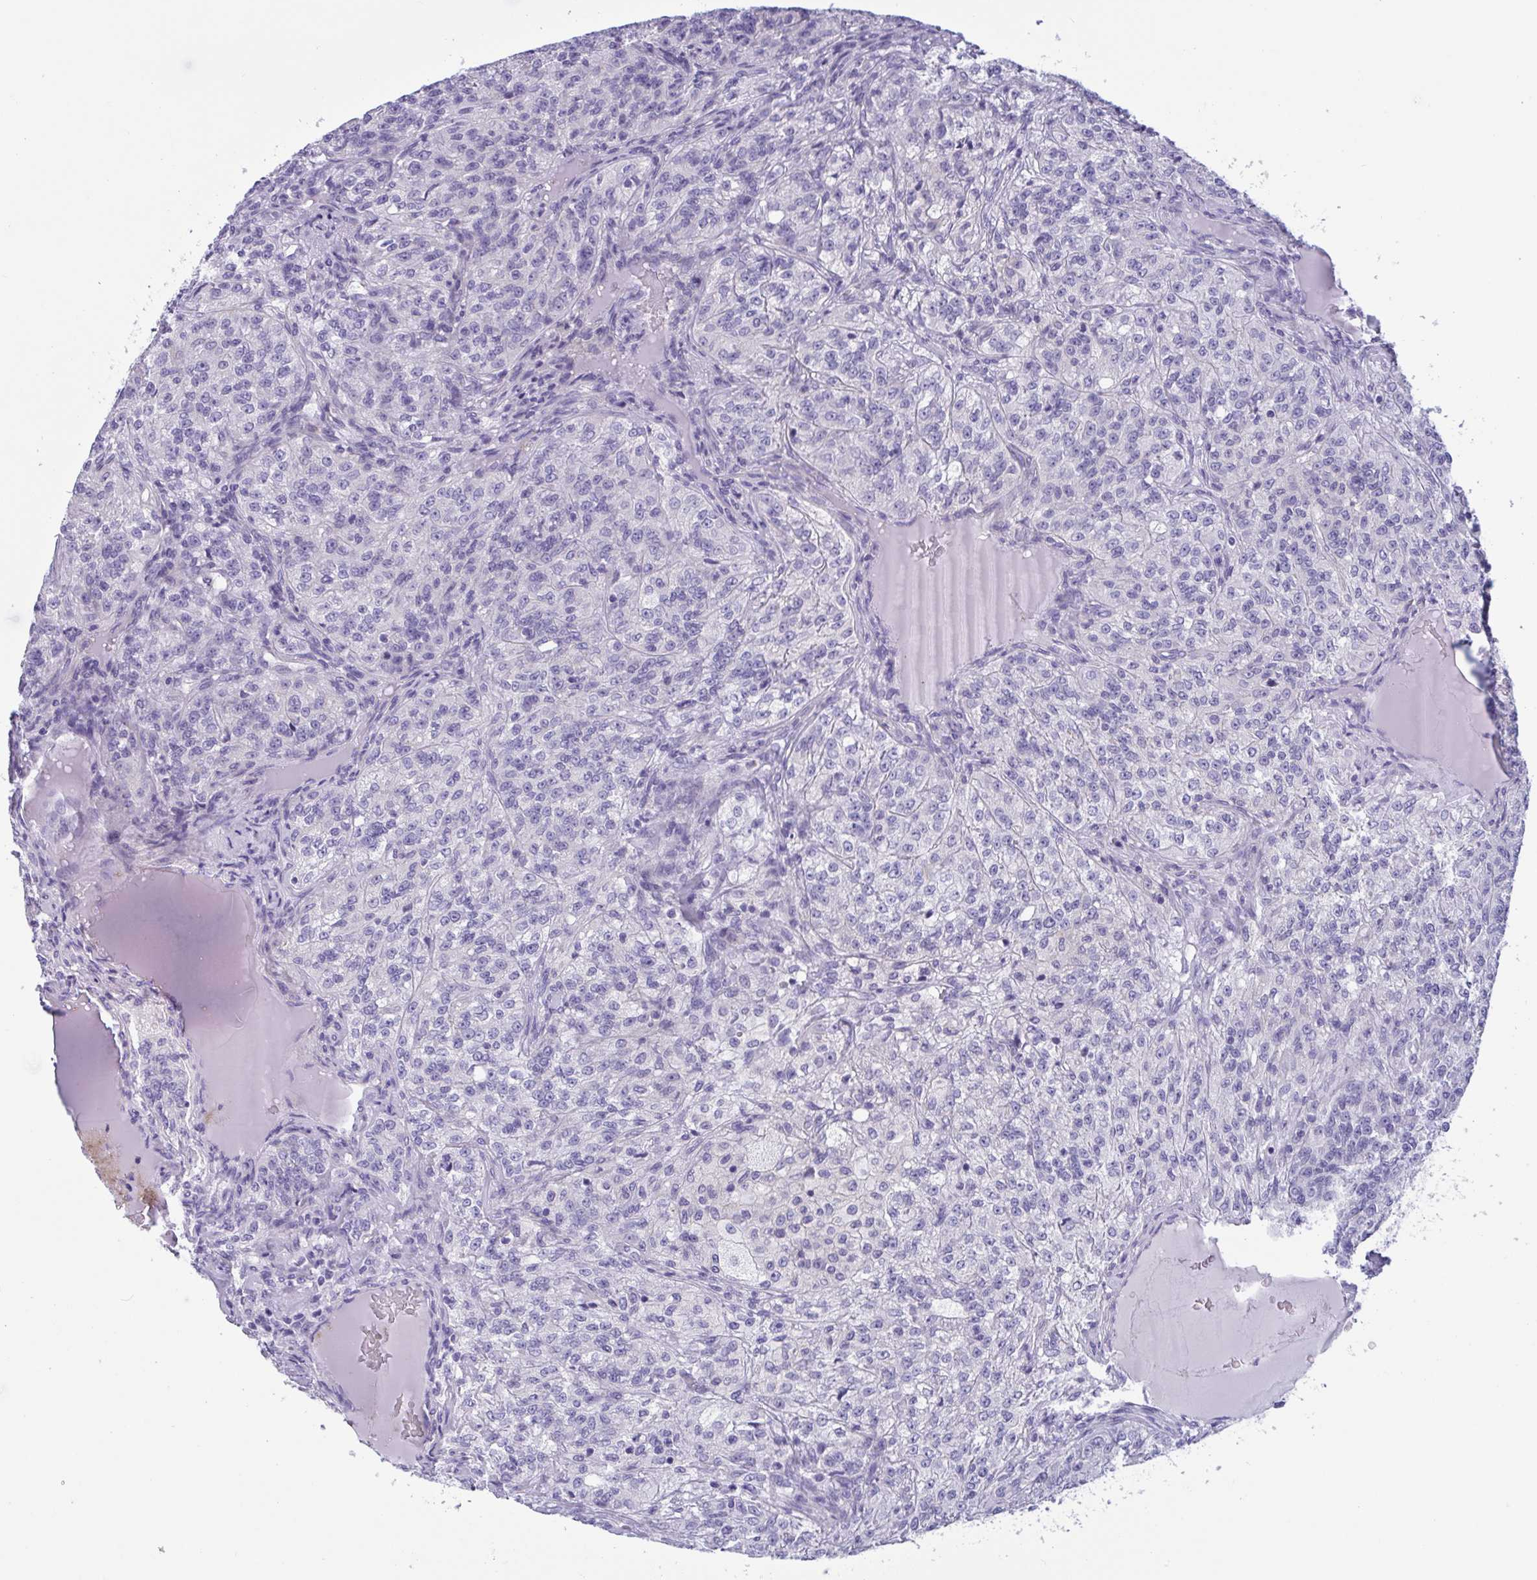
{"staining": {"intensity": "negative", "quantity": "none", "location": "none"}, "tissue": "renal cancer", "cell_type": "Tumor cells", "image_type": "cancer", "snomed": [{"axis": "morphology", "description": "Adenocarcinoma, NOS"}, {"axis": "topography", "description": "Kidney"}], "caption": "Tumor cells are negative for brown protein staining in renal cancer.", "gene": "OXLD1", "patient": {"sex": "female", "age": 63}}